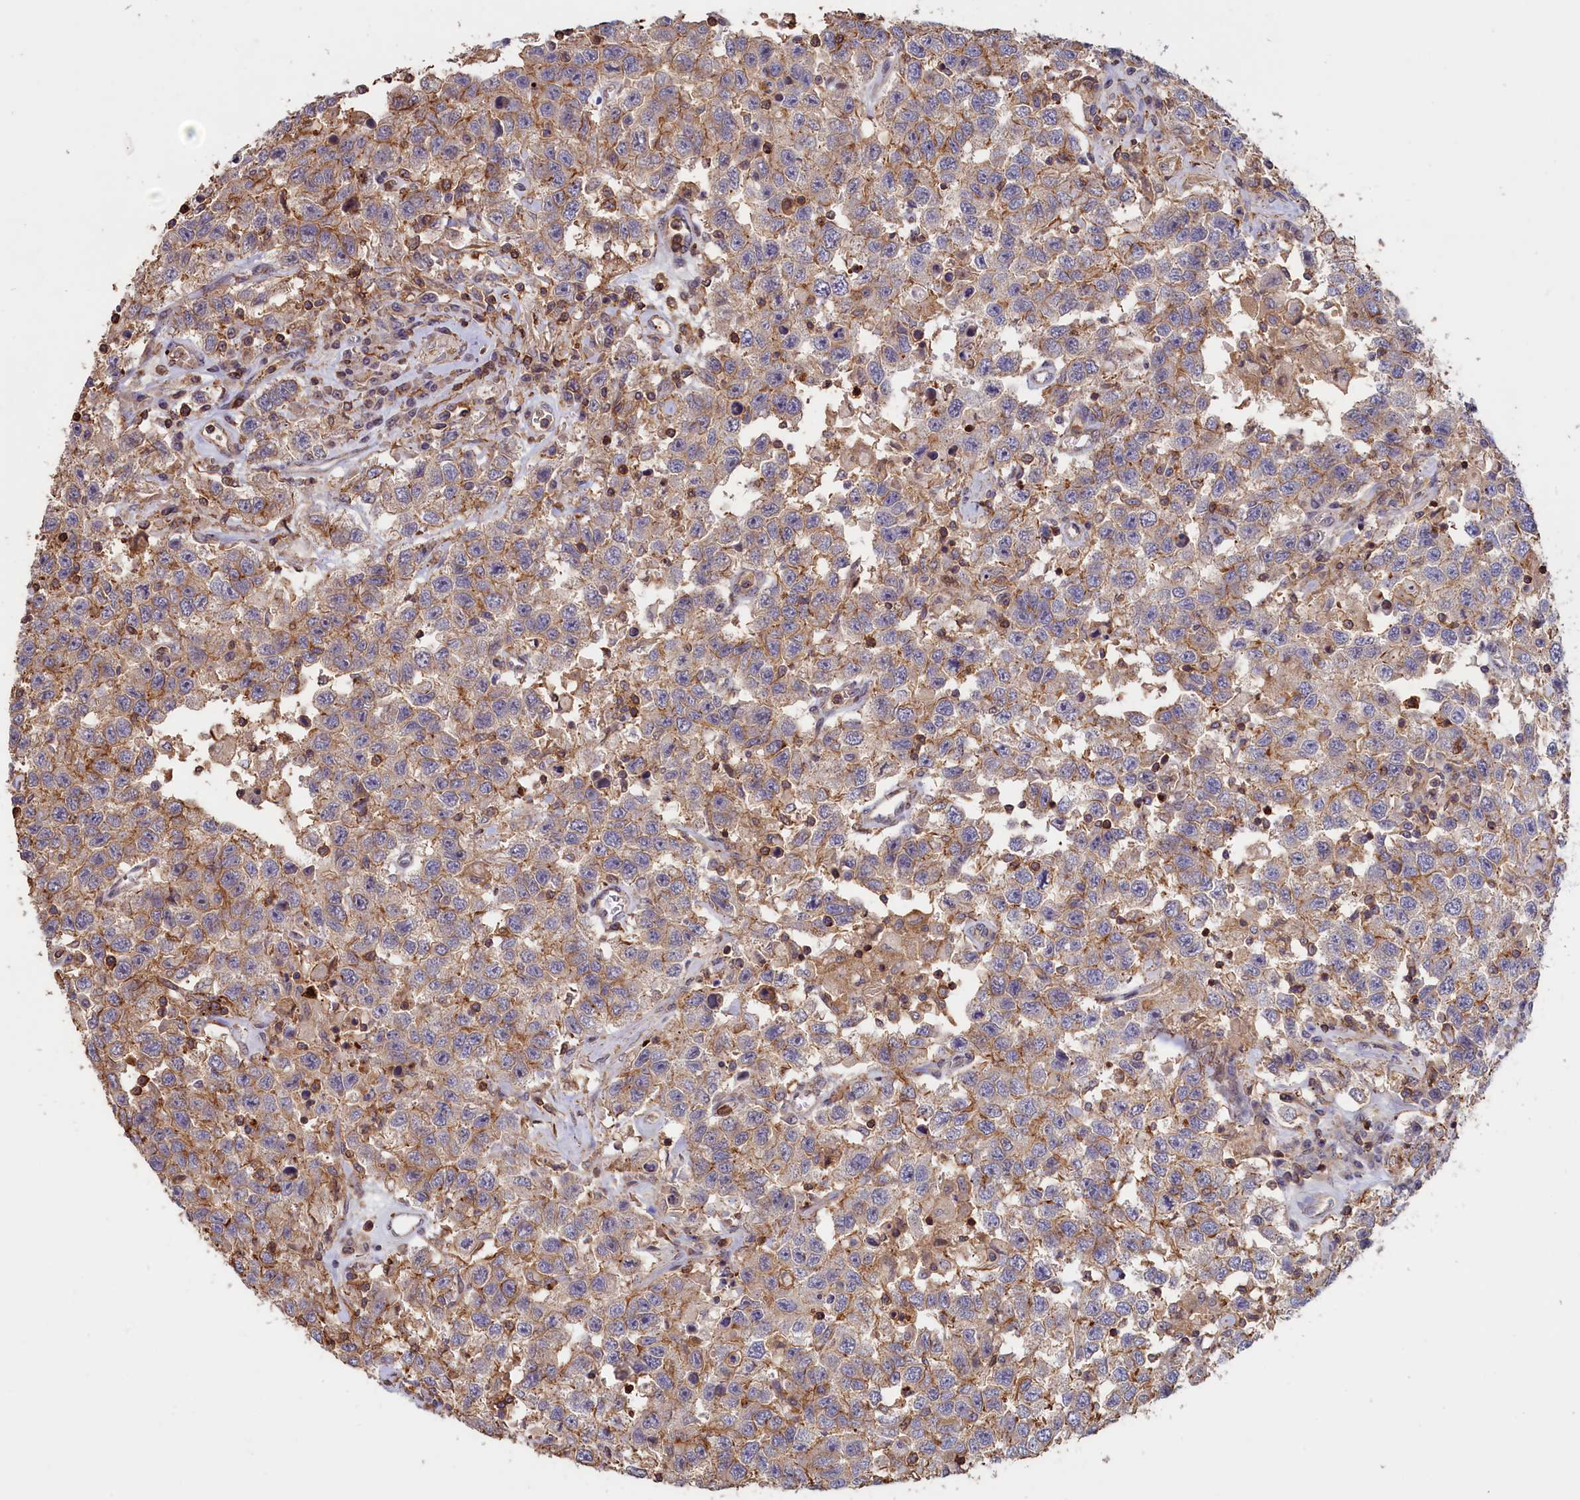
{"staining": {"intensity": "moderate", "quantity": "25%-75%", "location": "cytoplasmic/membranous"}, "tissue": "testis cancer", "cell_type": "Tumor cells", "image_type": "cancer", "snomed": [{"axis": "morphology", "description": "Seminoma, NOS"}, {"axis": "topography", "description": "Testis"}], "caption": "Seminoma (testis) stained with a brown dye shows moderate cytoplasmic/membranous positive expression in approximately 25%-75% of tumor cells.", "gene": "ANKRD27", "patient": {"sex": "male", "age": 41}}